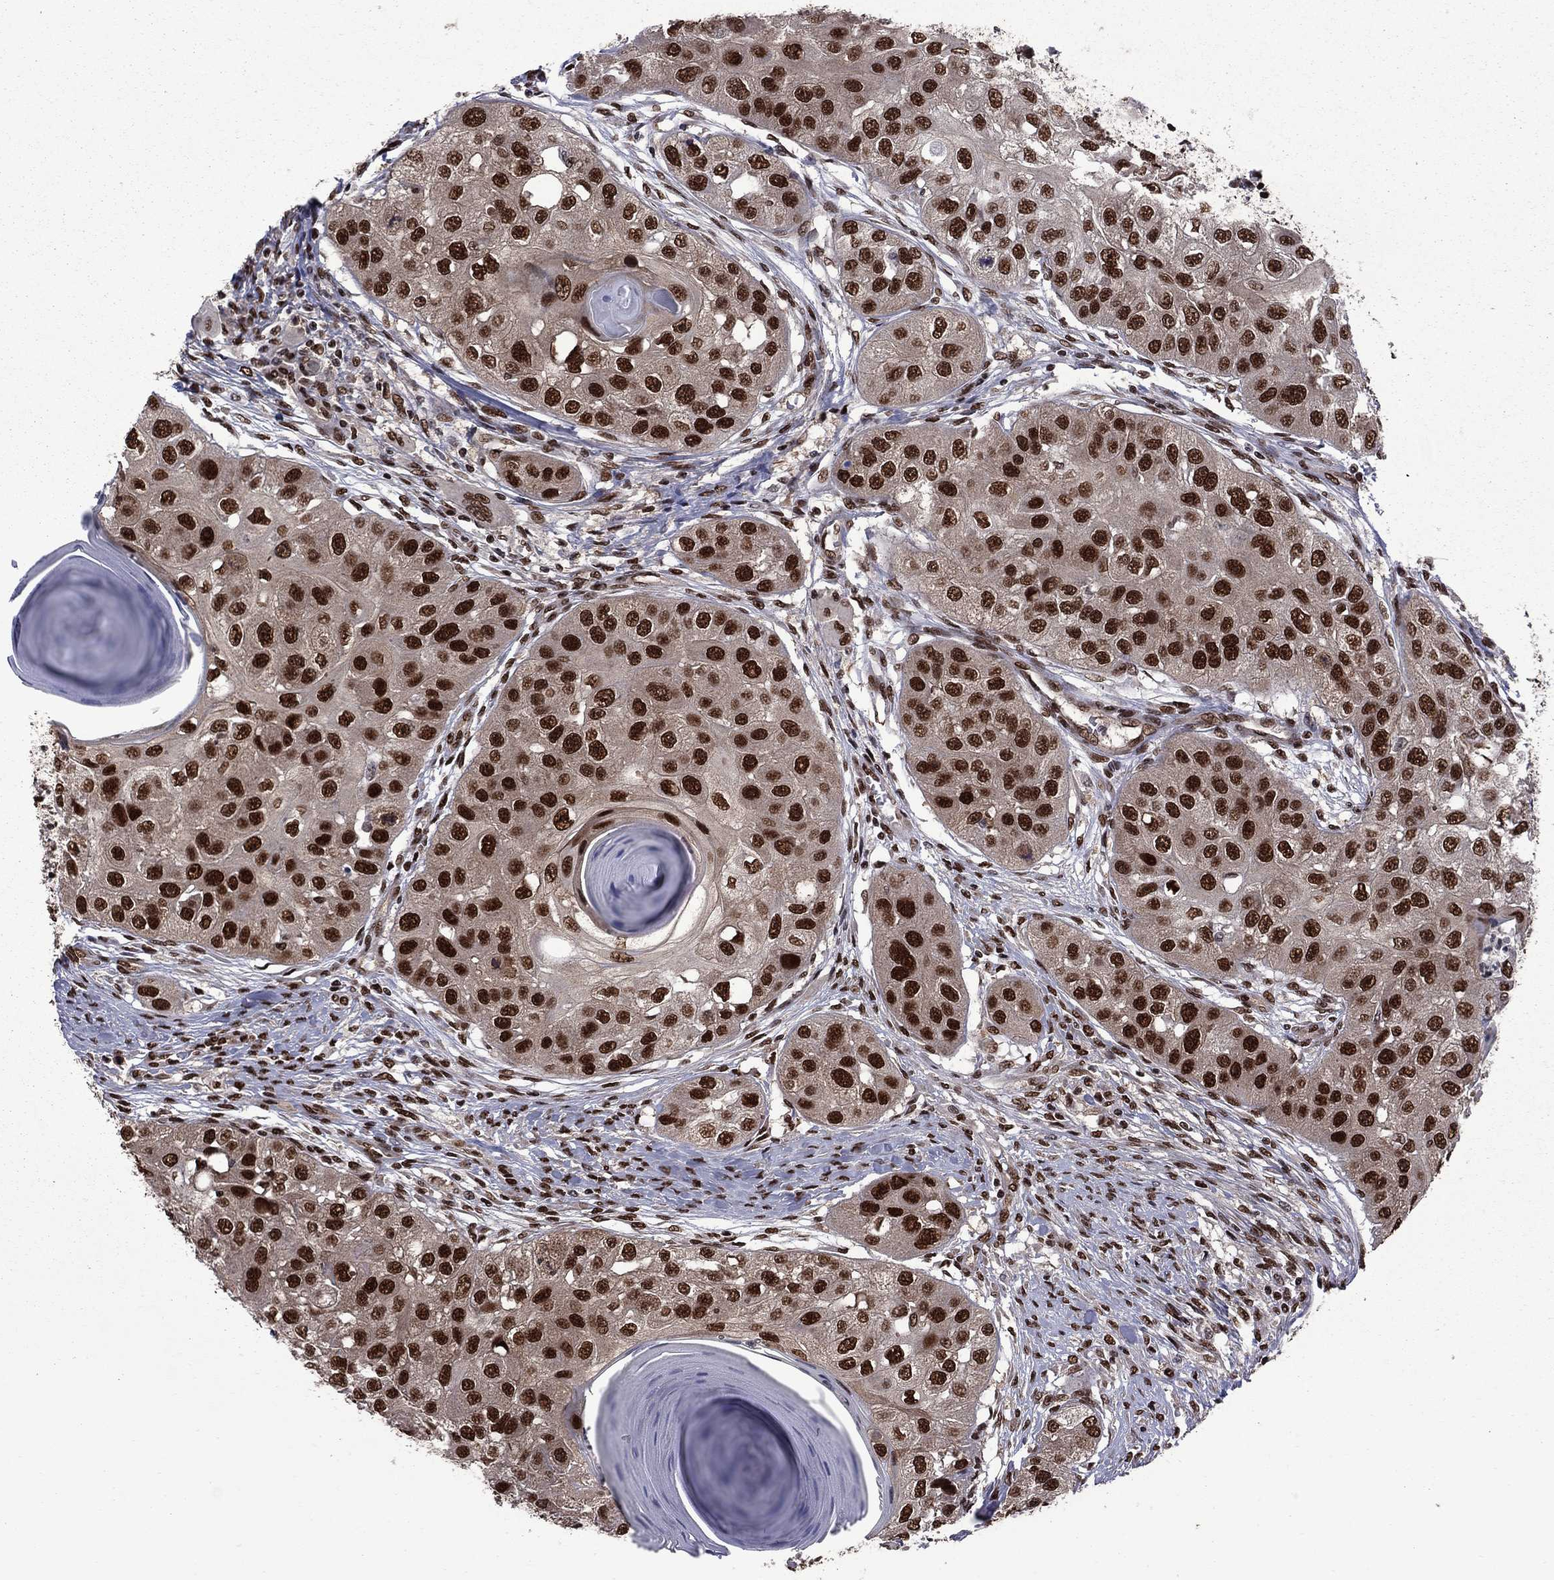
{"staining": {"intensity": "strong", "quantity": ">75%", "location": "nuclear"}, "tissue": "head and neck cancer", "cell_type": "Tumor cells", "image_type": "cancer", "snomed": [{"axis": "morphology", "description": "Normal tissue, NOS"}, {"axis": "morphology", "description": "Squamous cell carcinoma, NOS"}, {"axis": "topography", "description": "Skeletal muscle"}, {"axis": "topography", "description": "Head-Neck"}], "caption": "Head and neck cancer (squamous cell carcinoma) stained with a protein marker shows strong staining in tumor cells.", "gene": "MED25", "patient": {"sex": "male", "age": 51}}